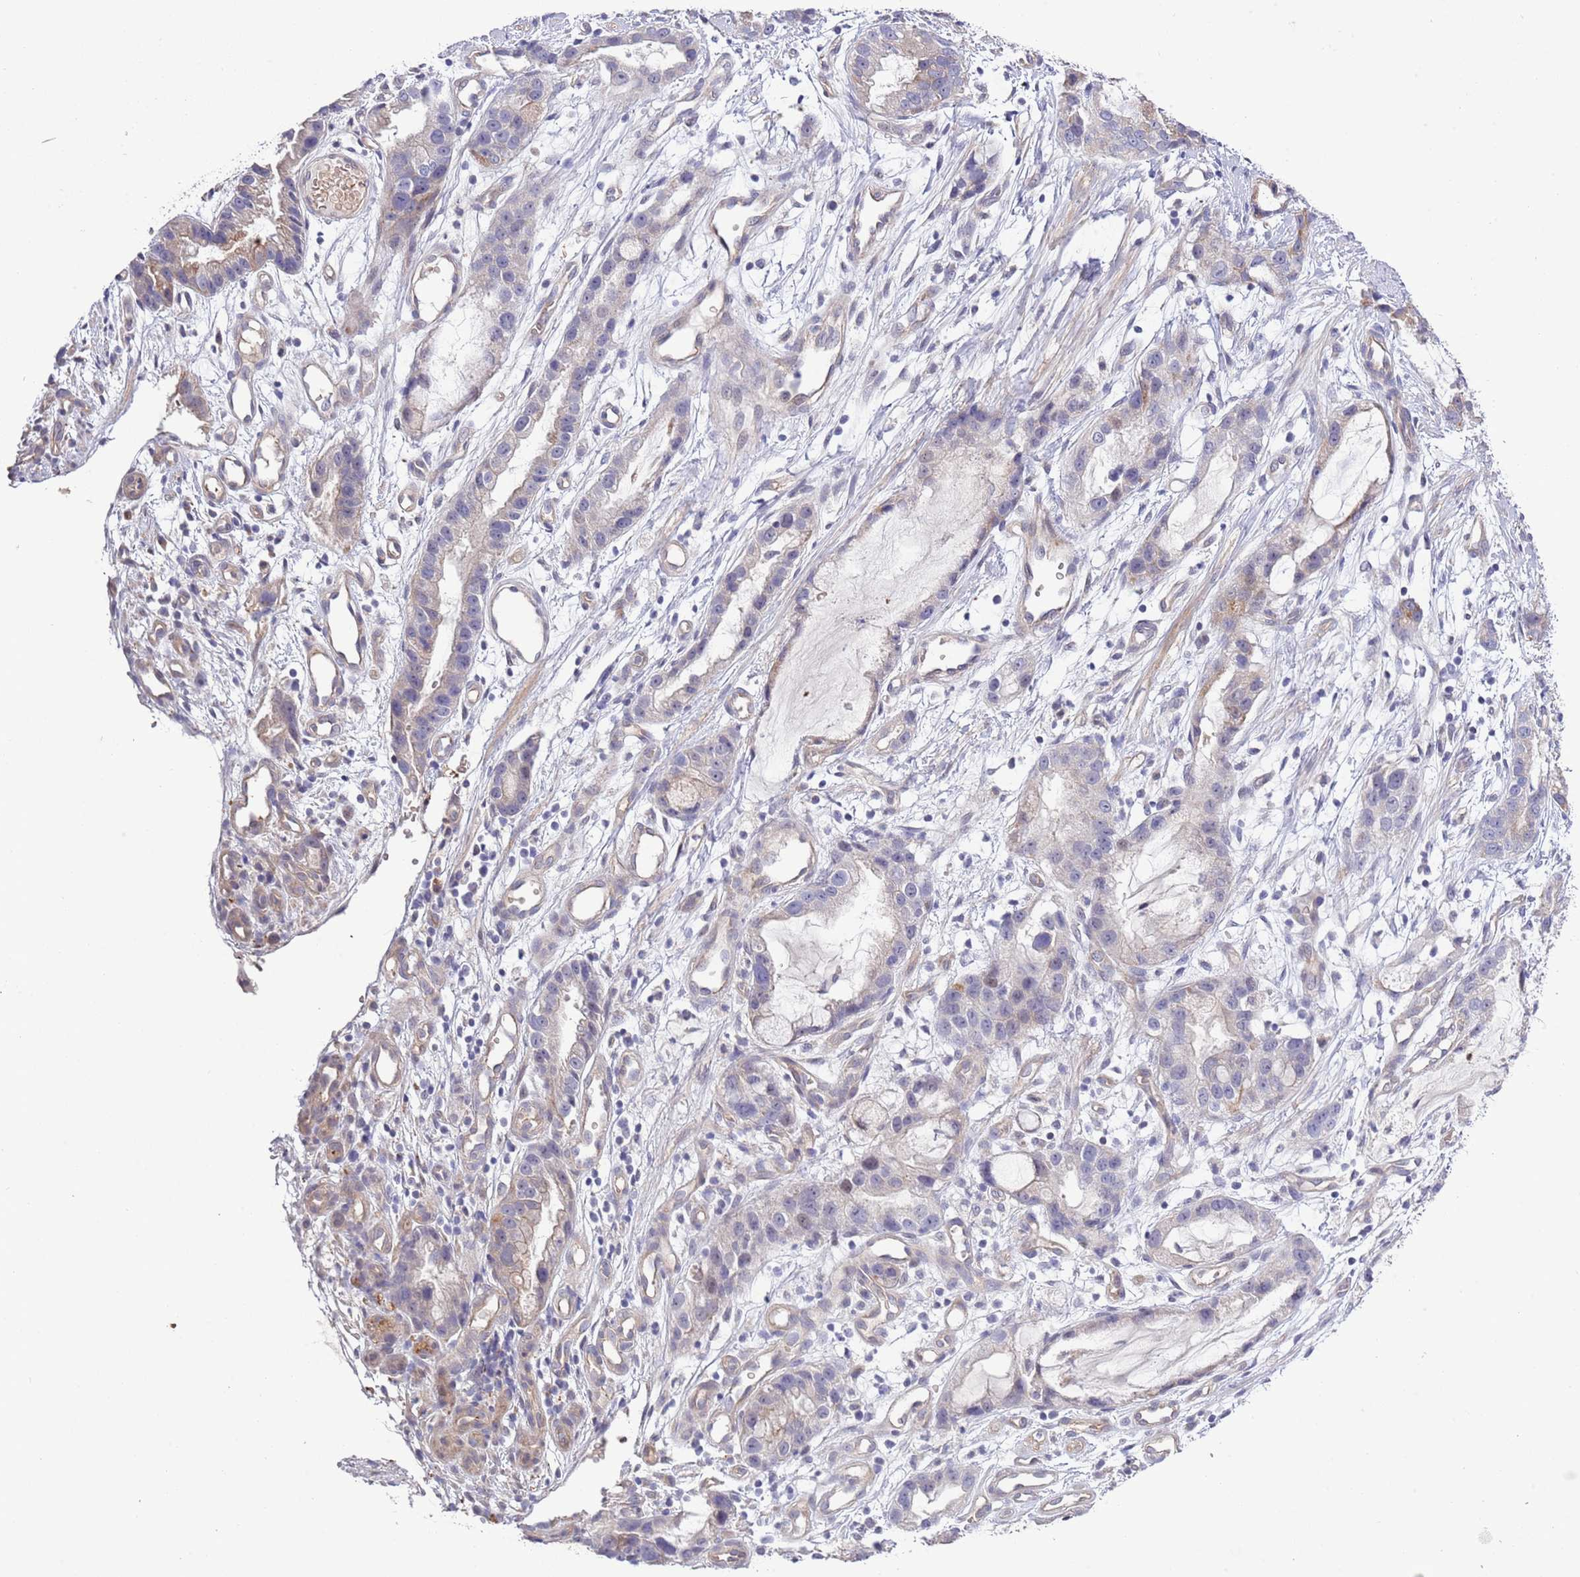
{"staining": {"intensity": "weak", "quantity": "<25%", "location": "cytoplasmic/membranous"}, "tissue": "stomach cancer", "cell_type": "Tumor cells", "image_type": "cancer", "snomed": [{"axis": "morphology", "description": "Adenocarcinoma, NOS"}, {"axis": "topography", "description": "Stomach"}], "caption": "Tumor cells show no significant positivity in adenocarcinoma (stomach).", "gene": "LIPJ", "patient": {"sex": "male", "age": 55}}